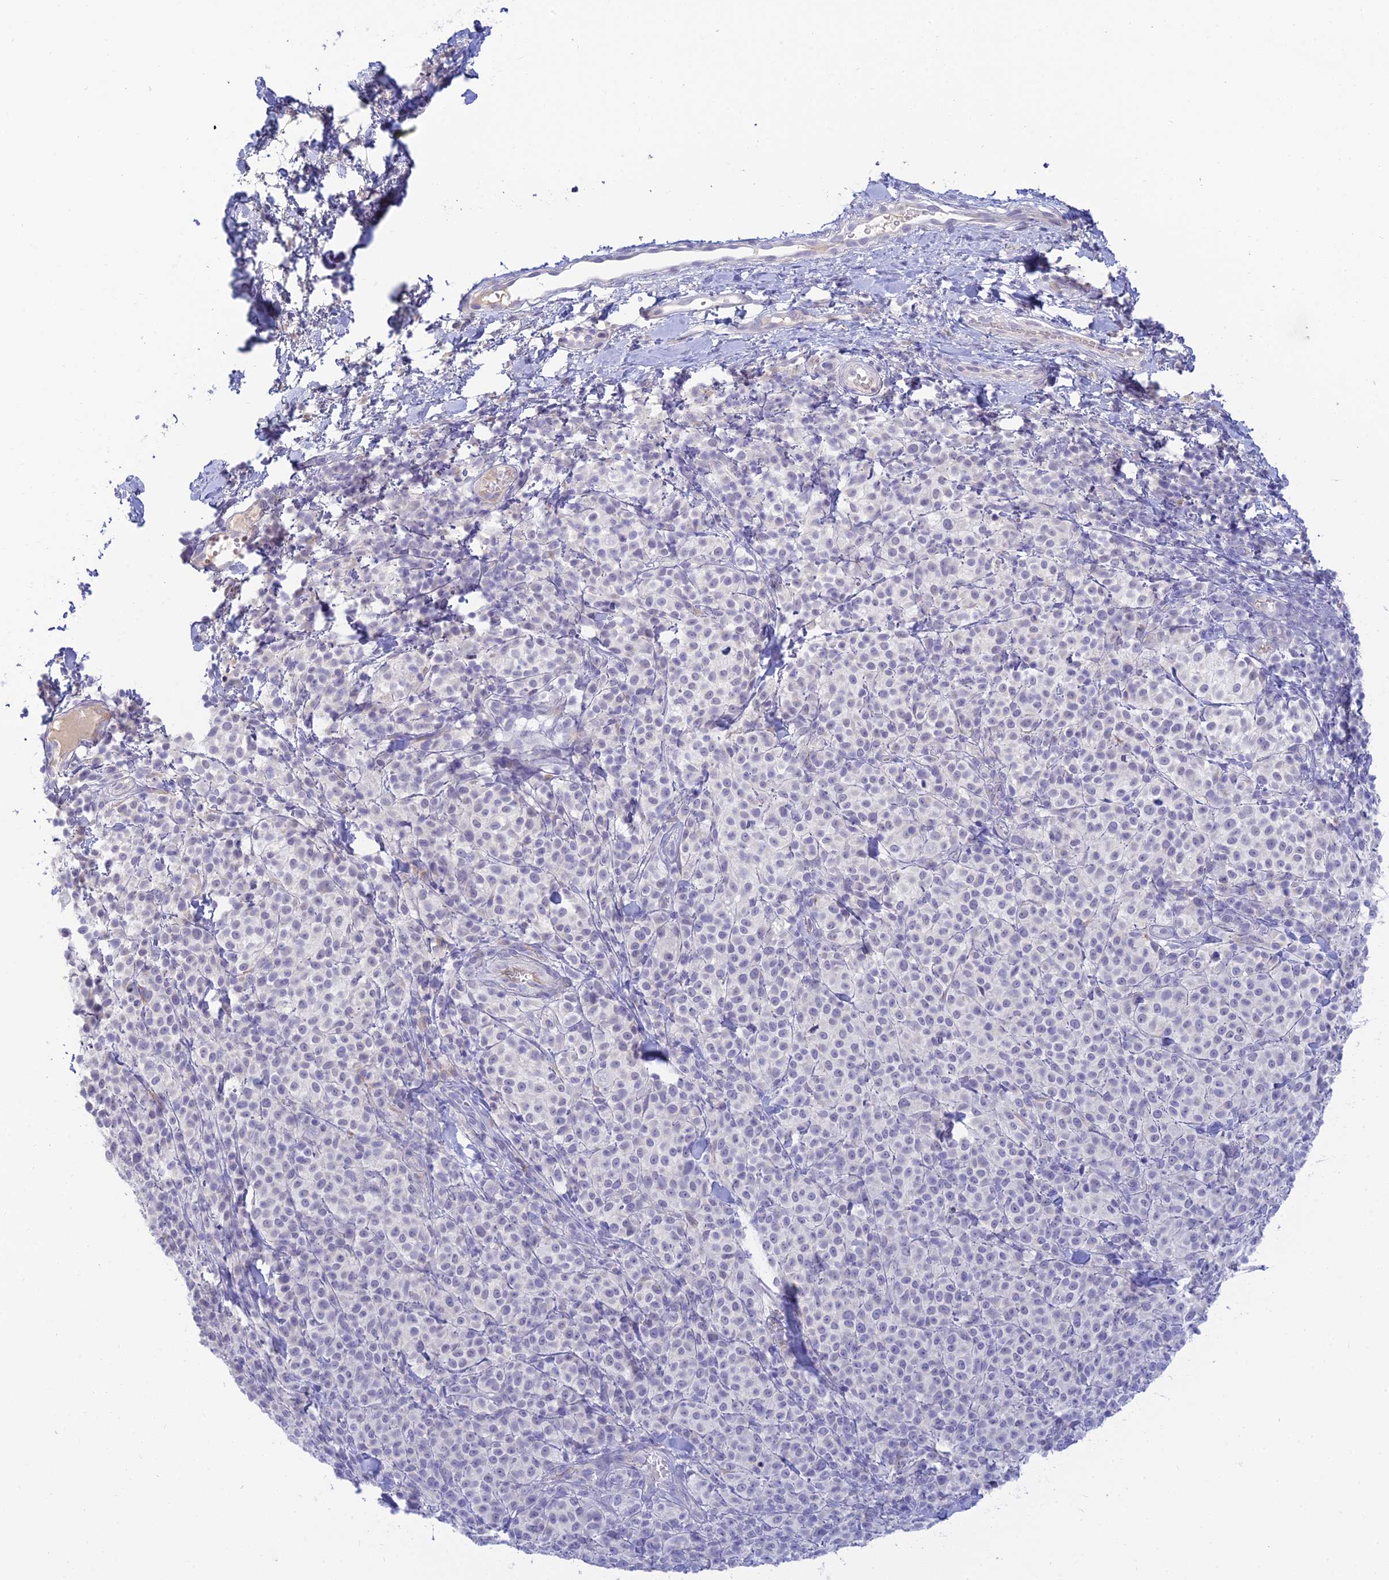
{"staining": {"intensity": "negative", "quantity": "none", "location": "none"}, "tissue": "melanoma", "cell_type": "Tumor cells", "image_type": "cancer", "snomed": [{"axis": "morphology", "description": "Normal tissue, NOS"}, {"axis": "morphology", "description": "Malignant melanoma, NOS"}, {"axis": "topography", "description": "Skin"}], "caption": "Human malignant melanoma stained for a protein using IHC shows no expression in tumor cells.", "gene": "INTS13", "patient": {"sex": "female", "age": 34}}